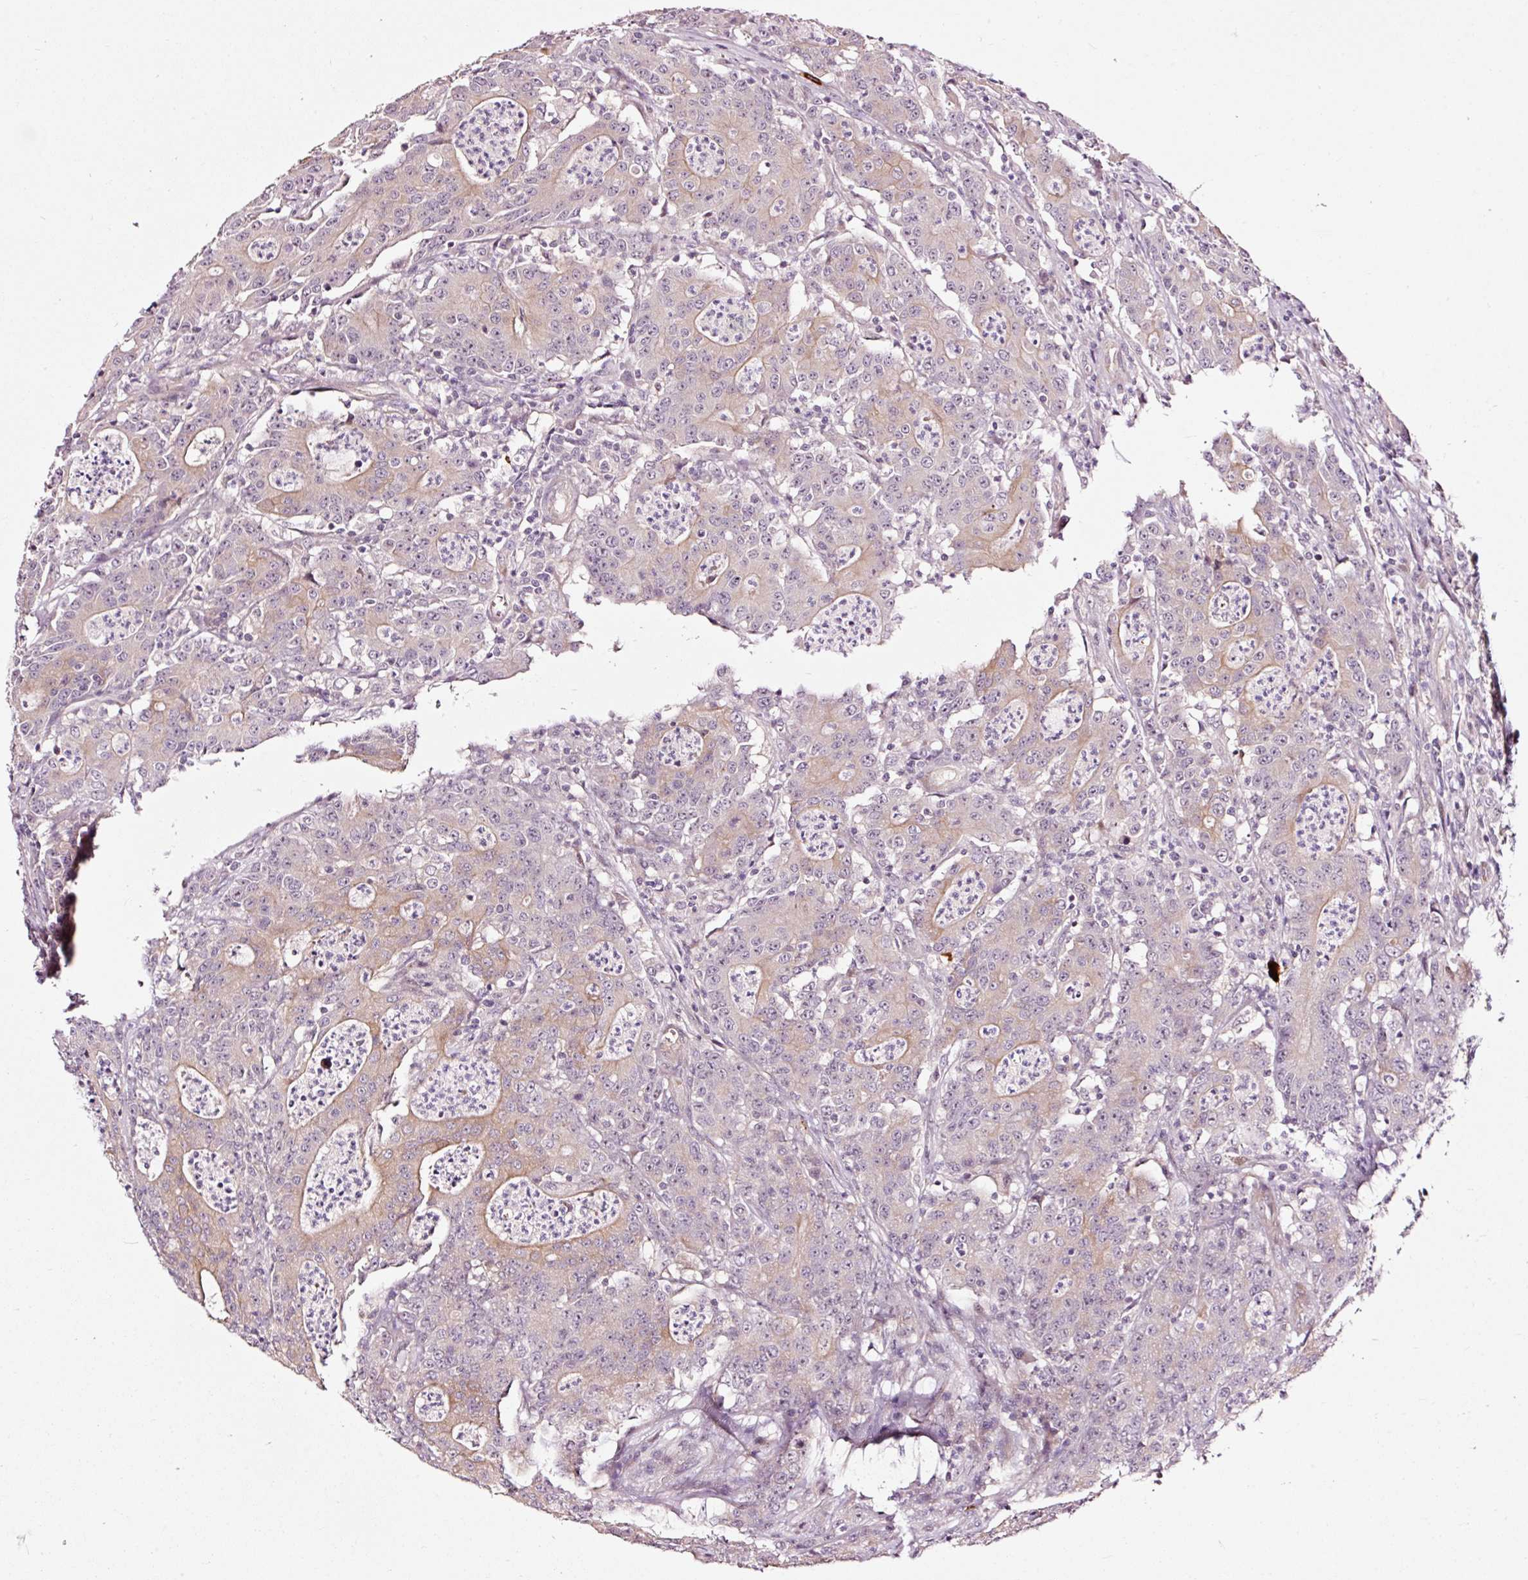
{"staining": {"intensity": "weak", "quantity": "25%-75%", "location": "cytoplasmic/membranous"}, "tissue": "colorectal cancer", "cell_type": "Tumor cells", "image_type": "cancer", "snomed": [{"axis": "morphology", "description": "Adenocarcinoma, NOS"}, {"axis": "topography", "description": "Colon"}], "caption": "Colorectal cancer (adenocarcinoma) was stained to show a protein in brown. There is low levels of weak cytoplasmic/membranous positivity in approximately 25%-75% of tumor cells.", "gene": "UTP14A", "patient": {"sex": "male", "age": 83}}